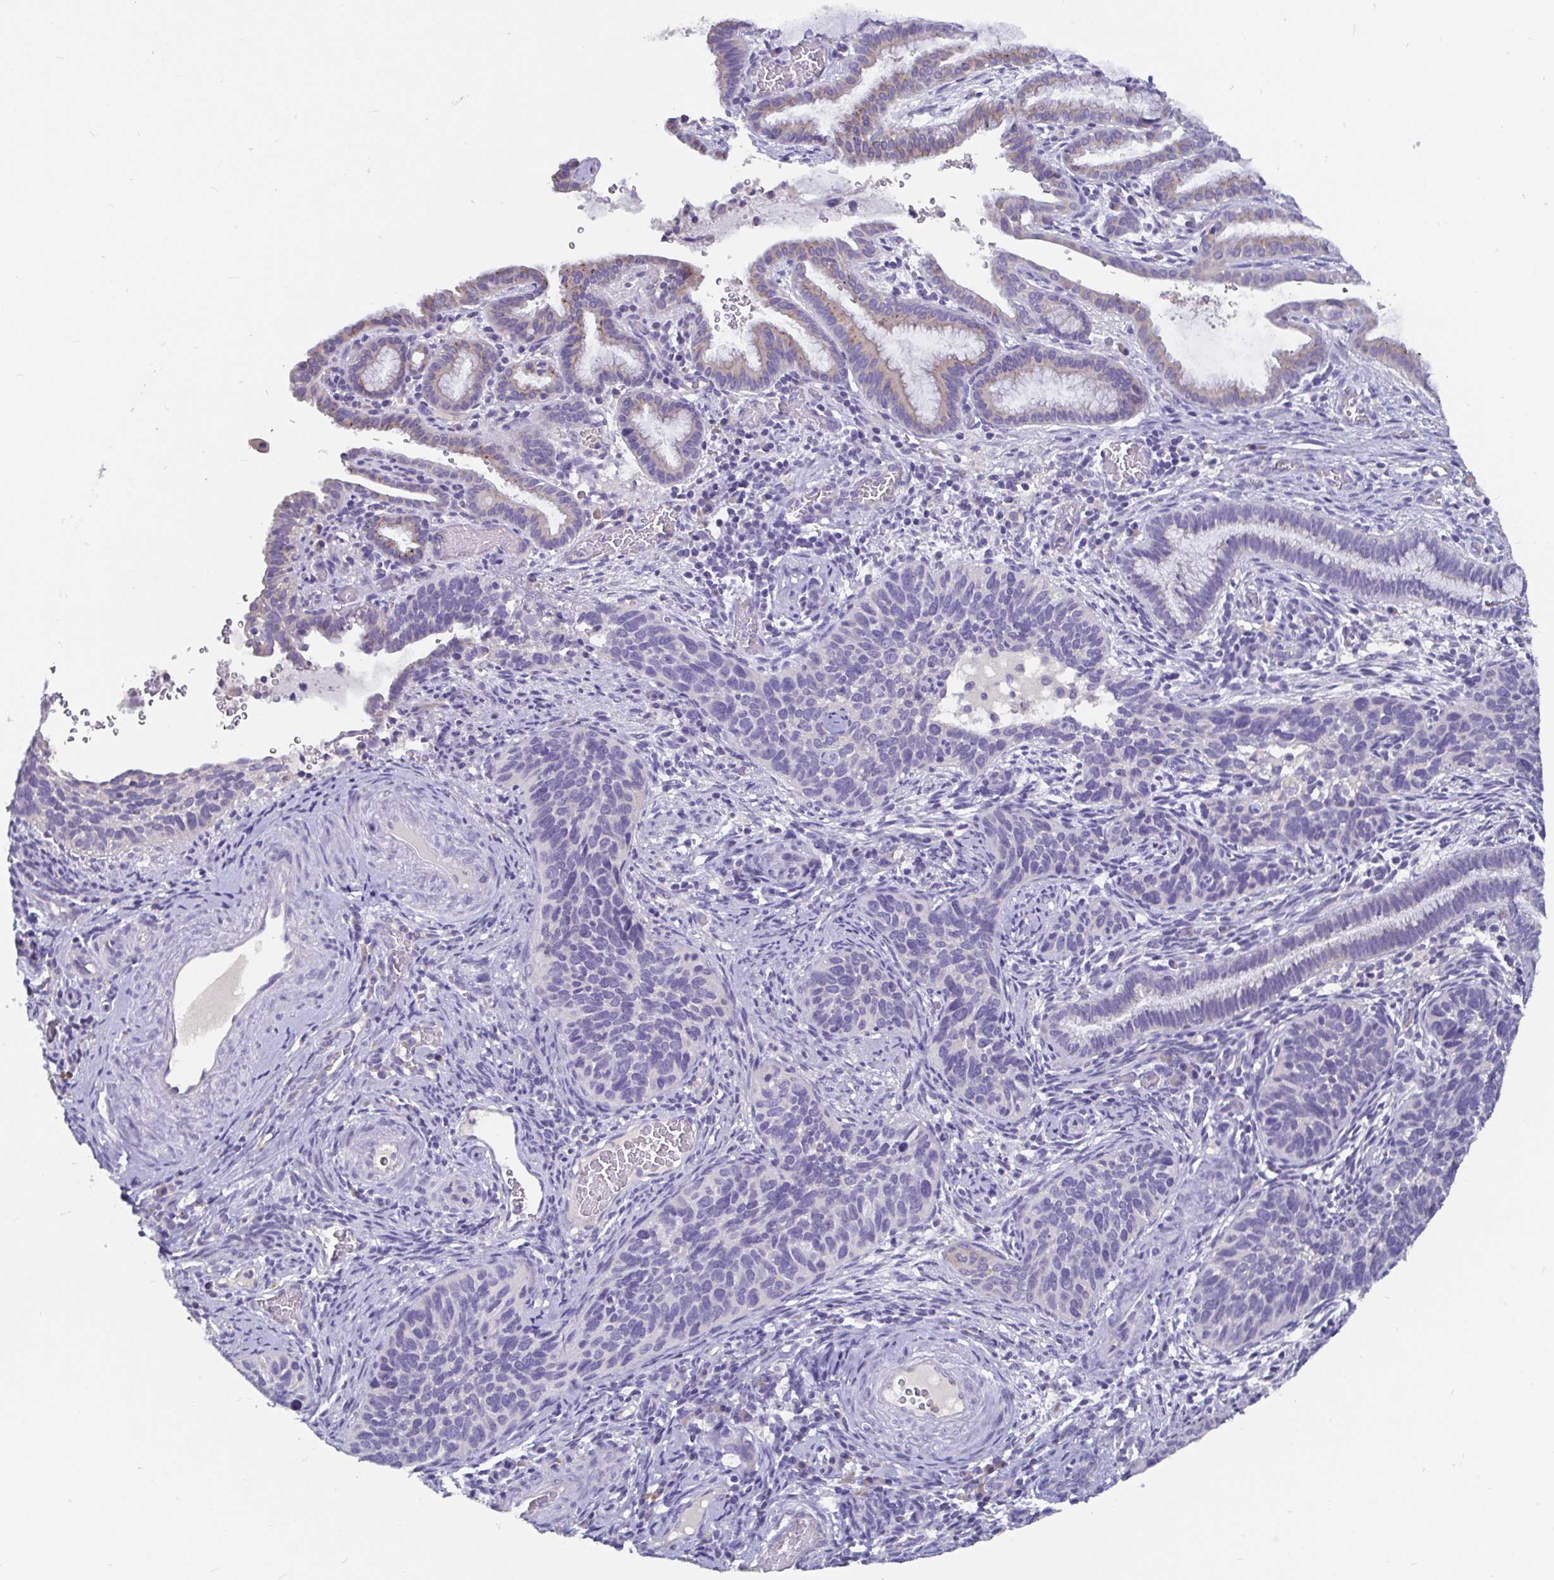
{"staining": {"intensity": "negative", "quantity": "none", "location": "none"}, "tissue": "cervical cancer", "cell_type": "Tumor cells", "image_type": "cancer", "snomed": [{"axis": "morphology", "description": "Squamous cell carcinoma, NOS"}, {"axis": "topography", "description": "Cervix"}], "caption": "Immunohistochemistry photomicrograph of cervical squamous cell carcinoma stained for a protein (brown), which shows no expression in tumor cells.", "gene": "ADAMTS6", "patient": {"sex": "female", "age": 51}}